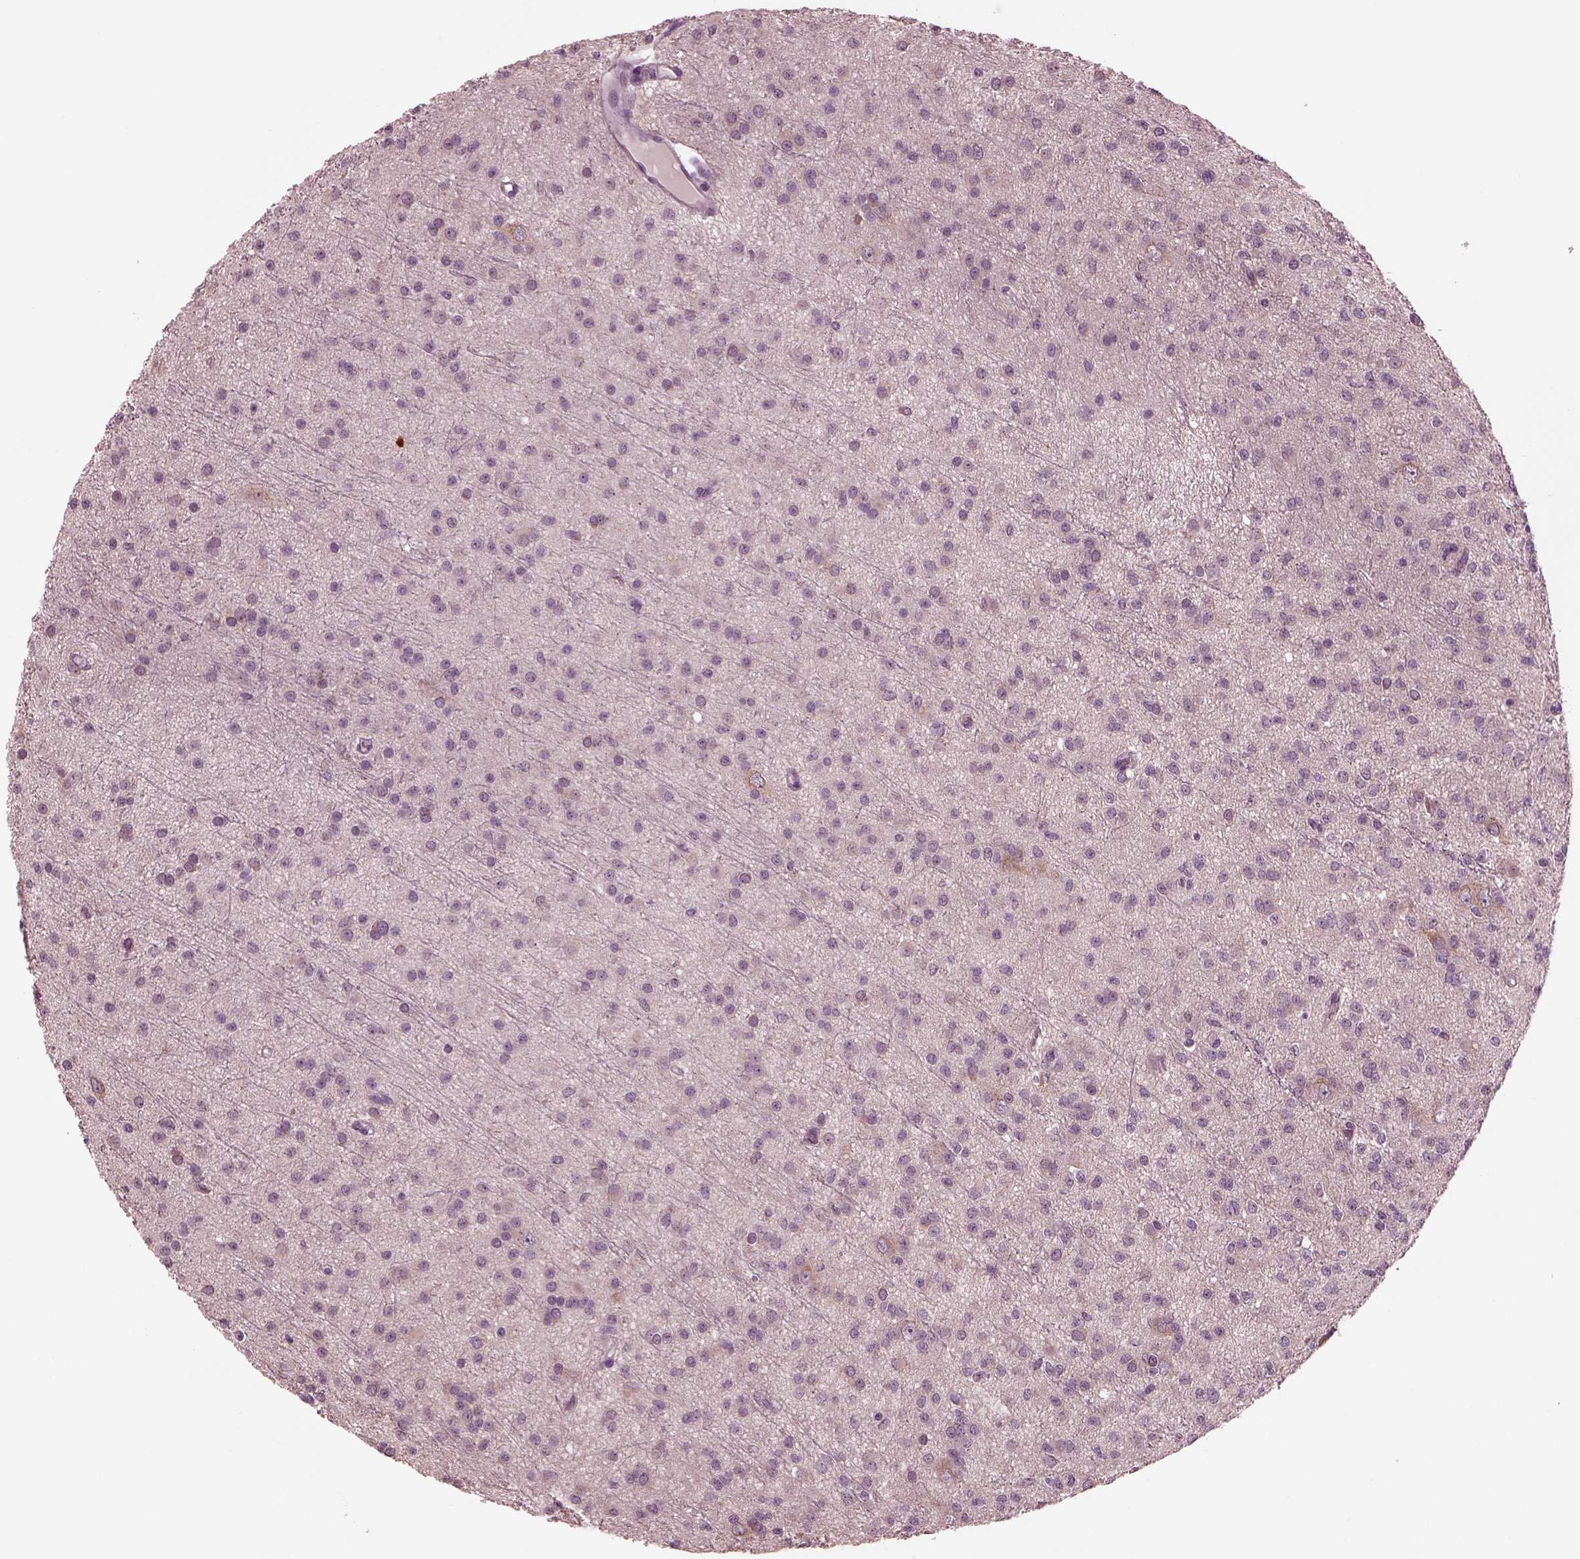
{"staining": {"intensity": "negative", "quantity": "none", "location": "none"}, "tissue": "glioma", "cell_type": "Tumor cells", "image_type": "cancer", "snomed": [{"axis": "morphology", "description": "Glioma, malignant, Low grade"}, {"axis": "topography", "description": "Brain"}], "caption": "Malignant glioma (low-grade) was stained to show a protein in brown. There is no significant expression in tumor cells.", "gene": "CLCN4", "patient": {"sex": "male", "age": 27}}